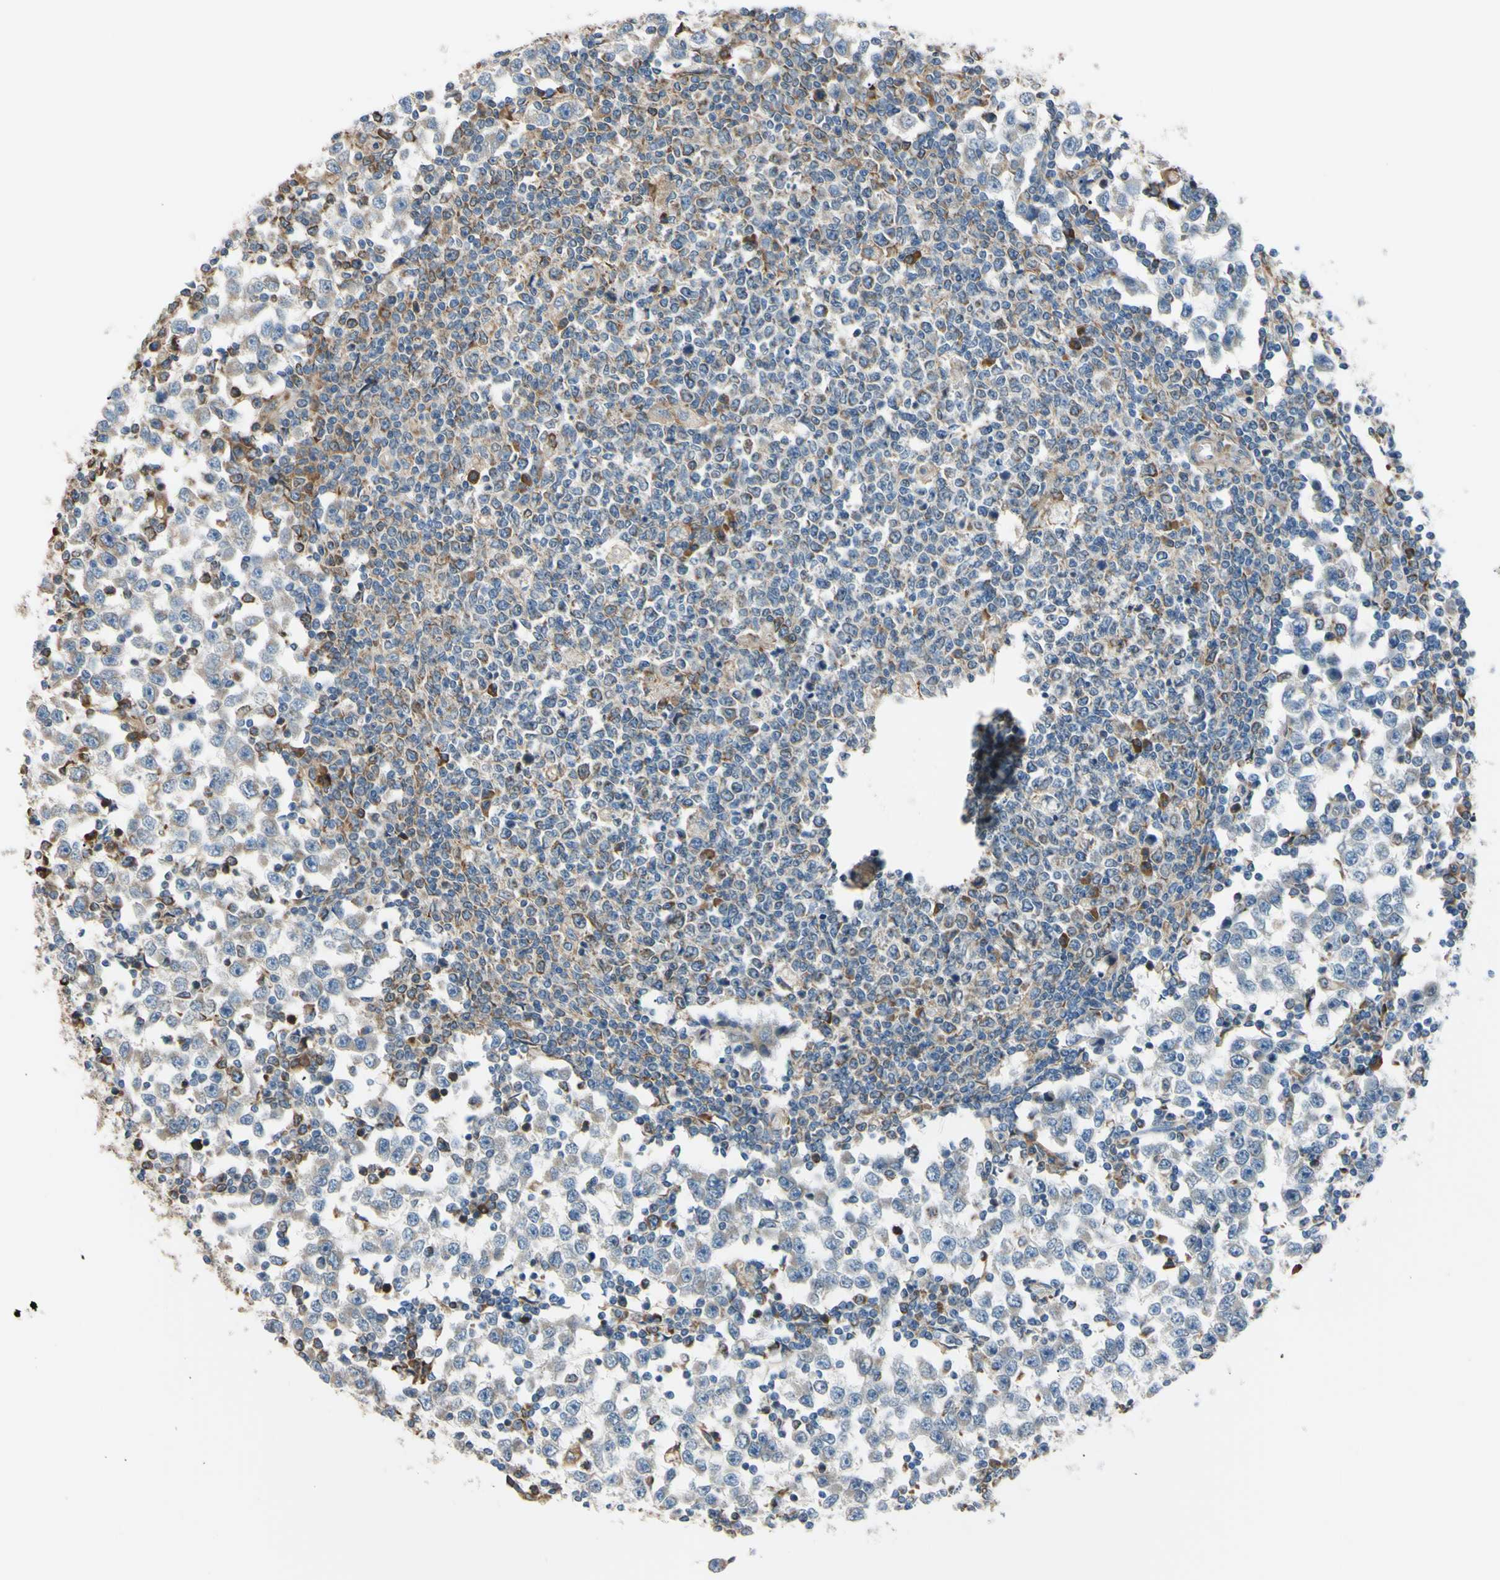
{"staining": {"intensity": "weak", "quantity": "25%-75%", "location": "cytoplasmic/membranous"}, "tissue": "testis cancer", "cell_type": "Tumor cells", "image_type": "cancer", "snomed": [{"axis": "morphology", "description": "Seminoma, NOS"}, {"axis": "topography", "description": "Testis"}], "caption": "Immunohistochemical staining of testis cancer (seminoma) exhibits low levels of weak cytoplasmic/membranous protein staining in about 25%-75% of tumor cells. (DAB = brown stain, brightfield microscopy at high magnification).", "gene": "BMF", "patient": {"sex": "male", "age": 65}}